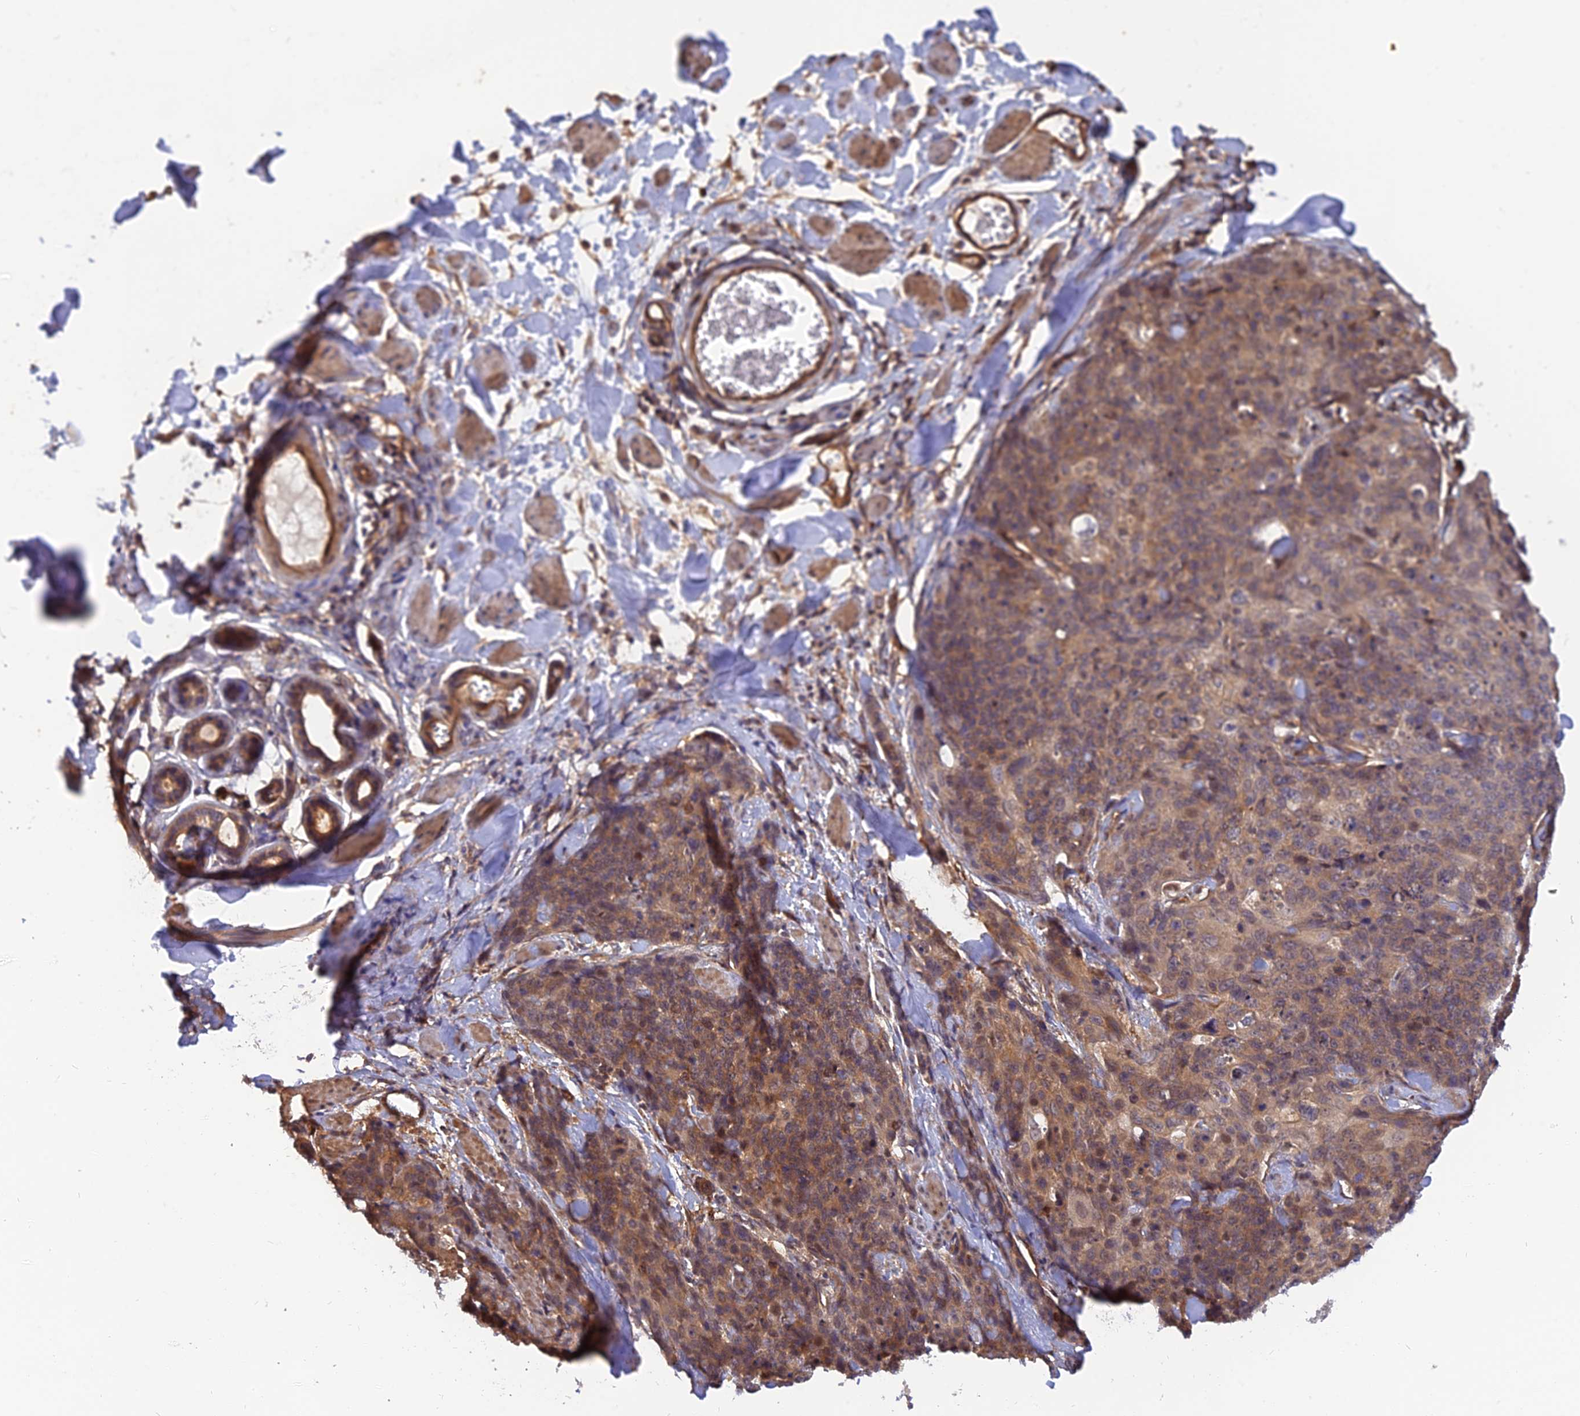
{"staining": {"intensity": "weak", "quantity": ">75%", "location": "cytoplasmic/membranous"}, "tissue": "skin cancer", "cell_type": "Tumor cells", "image_type": "cancer", "snomed": [{"axis": "morphology", "description": "Squamous cell carcinoma, NOS"}, {"axis": "topography", "description": "Skin"}, {"axis": "topography", "description": "Vulva"}], "caption": "There is low levels of weak cytoplasmic/membranous staining in tumor cells of skin squamous cell carcinoma, as demonstrated by immunohistochemical staining (brown color).", "gene": "WDR41", "patient": {"sex": "female", "age": 85}}